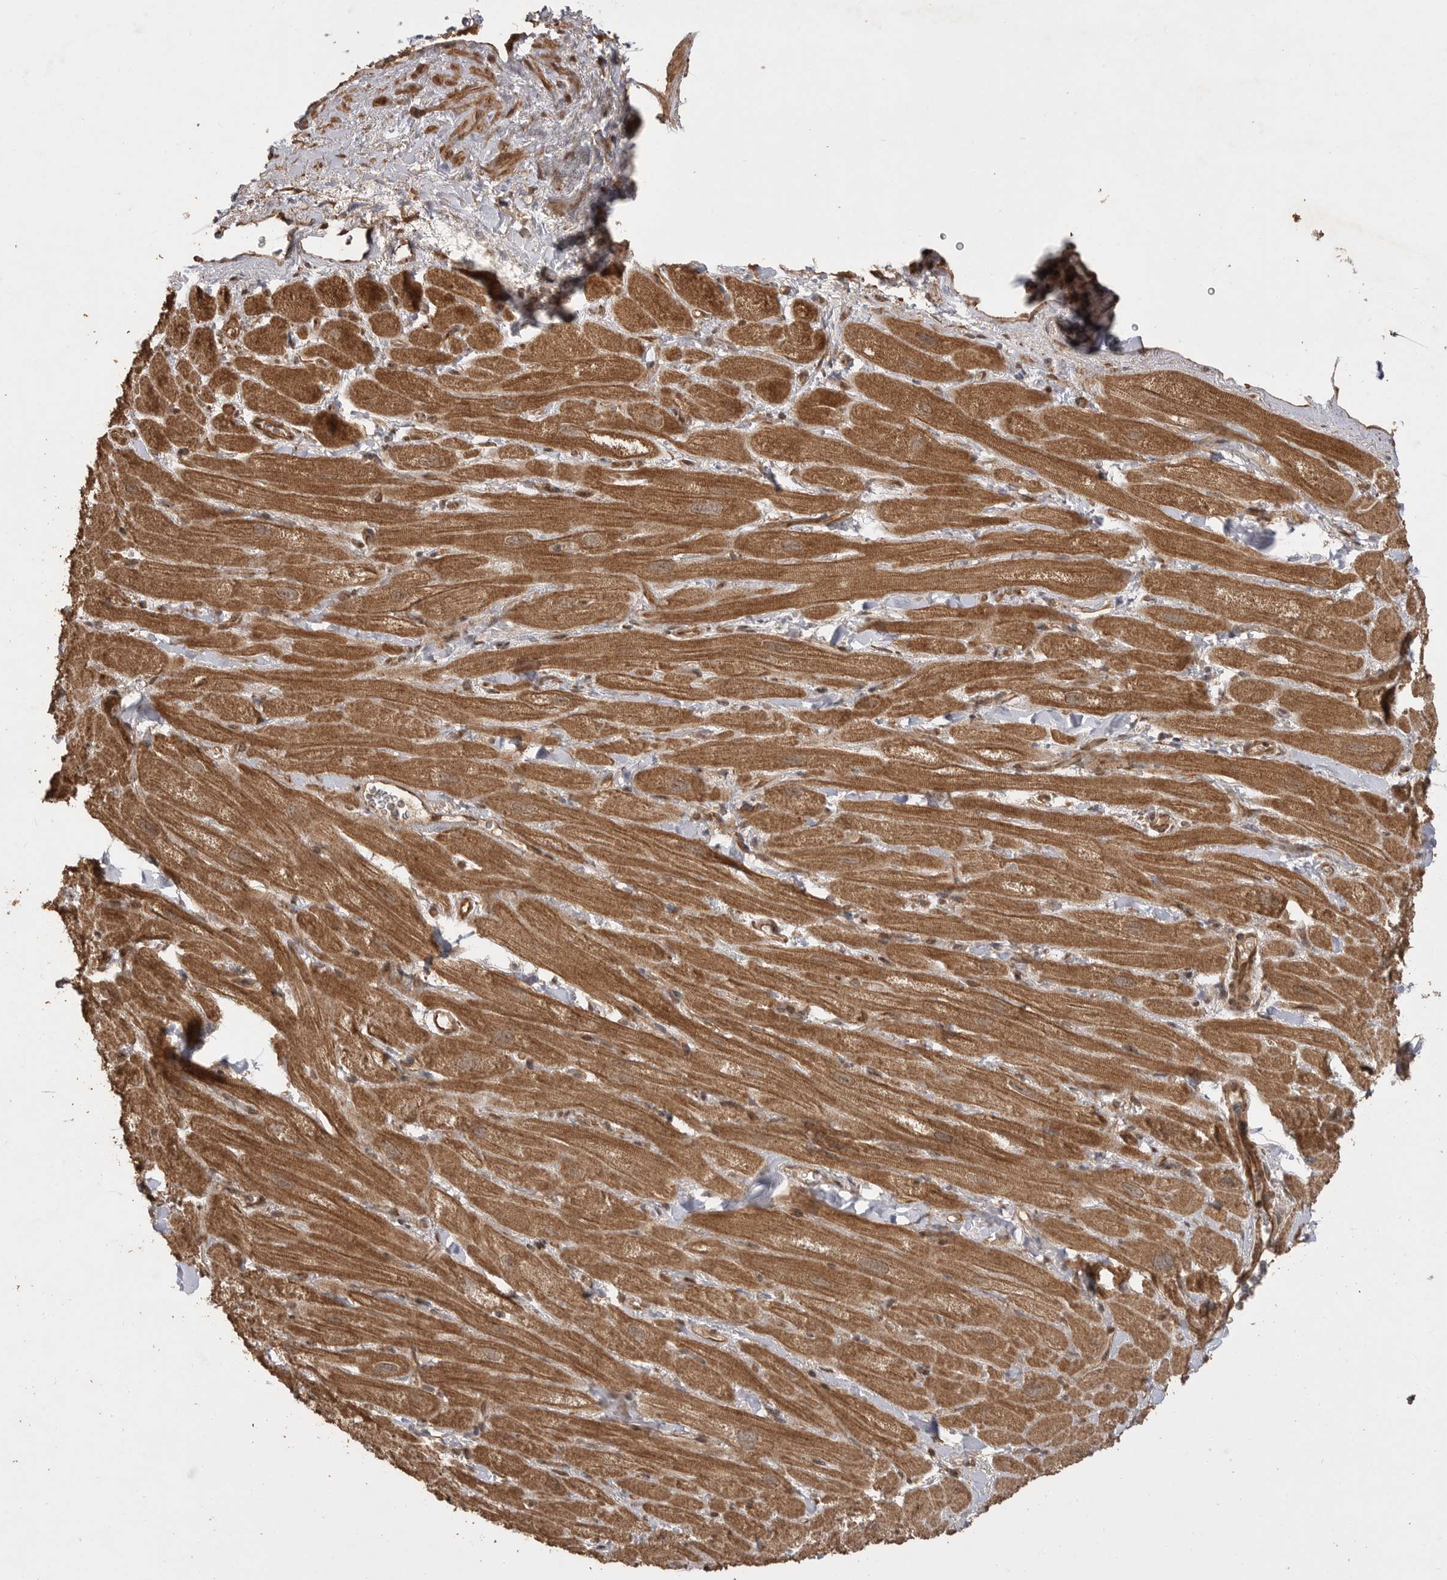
{"staining": {"intensity": "moderate", "quantity": ">75%", "location": "cytoplasmic/membranous"}, "tissue": "heart muscle", "cell_type": "Cardiomyocytes", "image_type": "normal", "snomed": [{"axis": "morphology", "description": "Normal tissue, NOS"}, {"axis": "topography", "description": "Heart"}], "caption": "Immunohistochemistry micrograph of benign heart muscle: heart muscle stained using immunohistochemistry (IHC) displays medium levels of moderate protein expression localized specifically in the cytoplasmic/membranous of cardiomyocytes, appearing as a cytoplasmic/membranous brown color.", "gene": "BOC", "patient": {"sex": "male", "age": 49}}